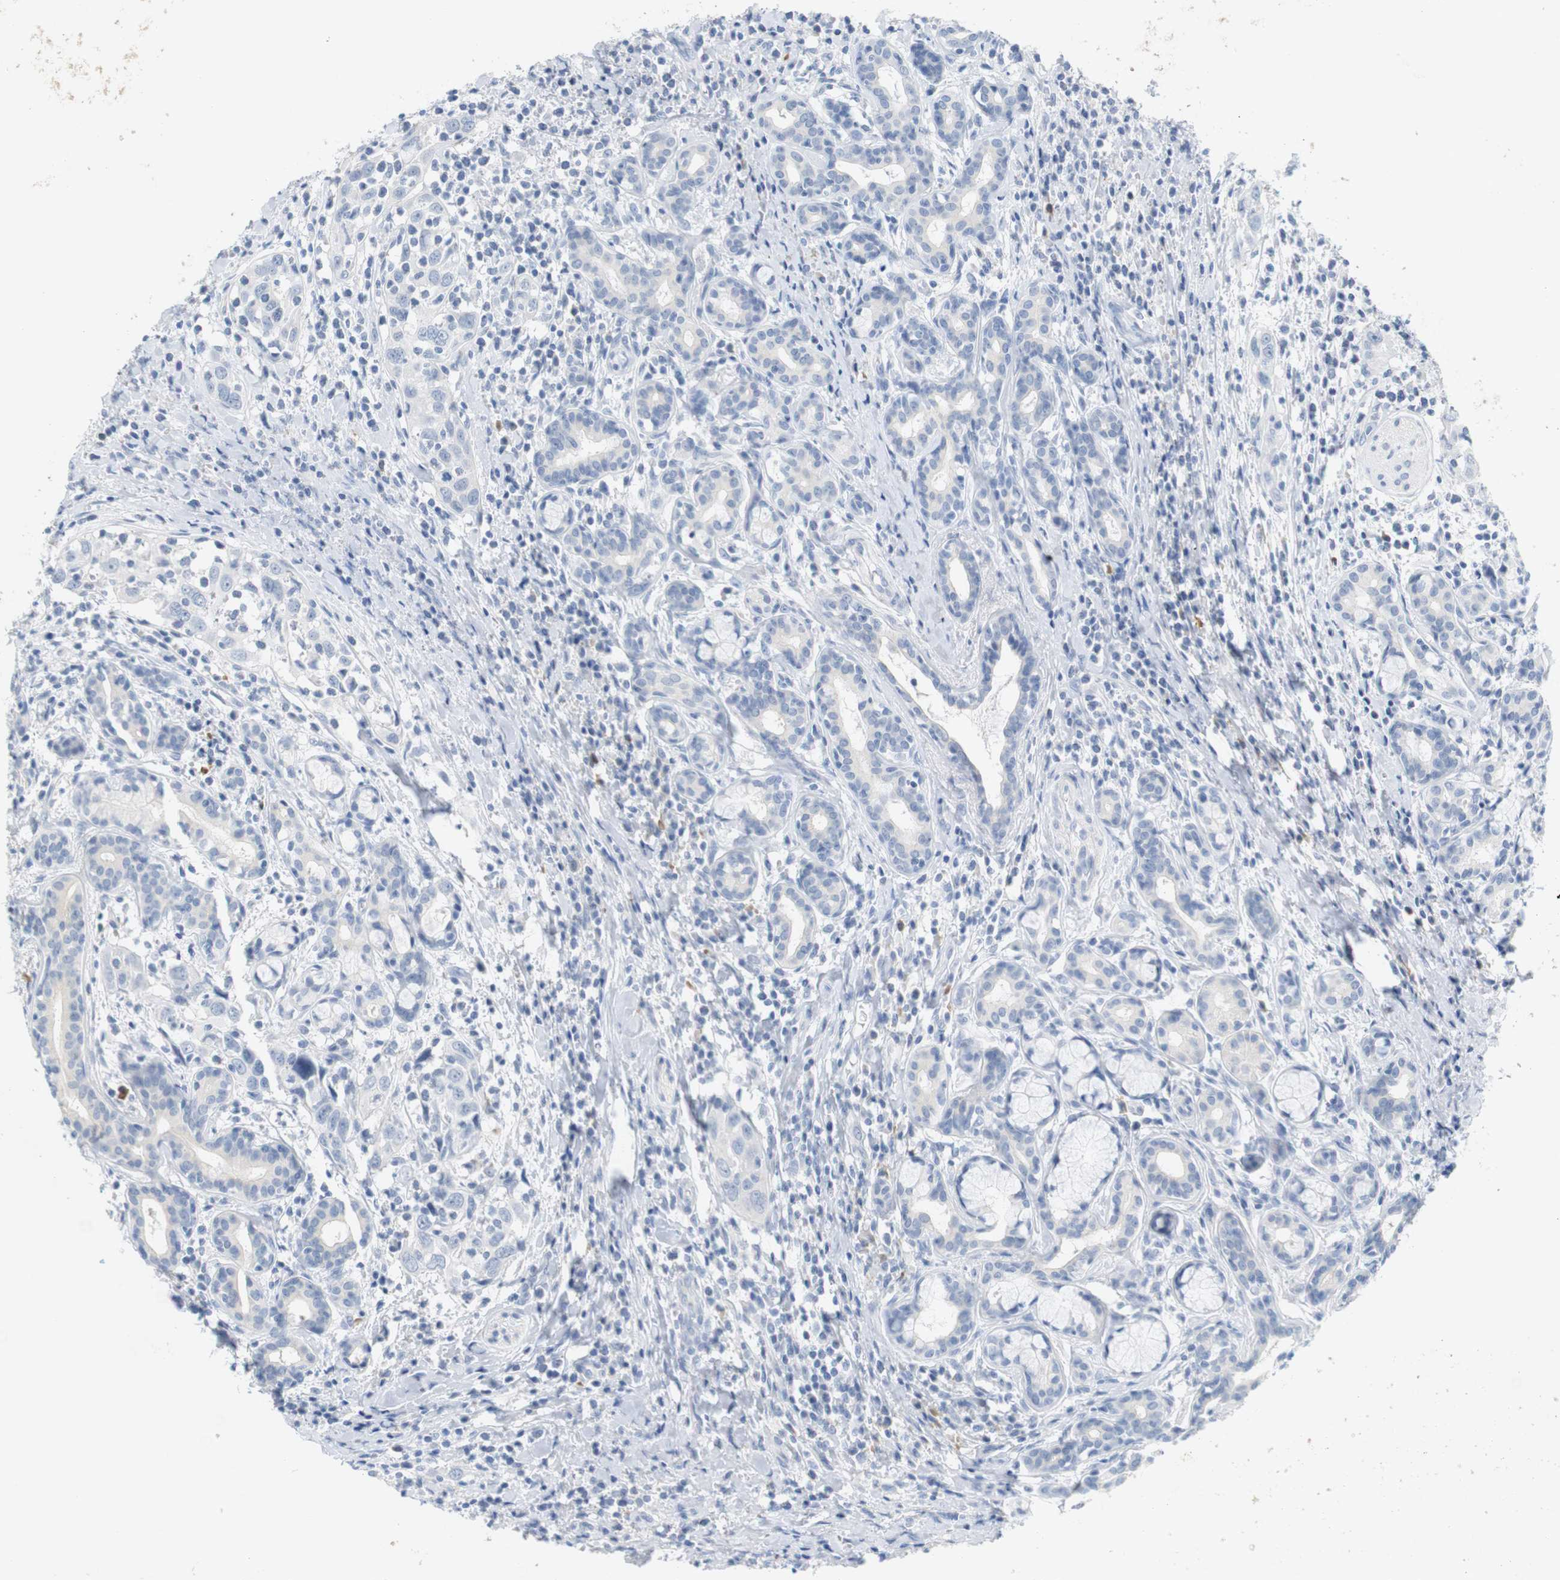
{"staining": {"intensity": "negative", "quantity": "none", "location": "none"}, "tissue": "head and neck cancer", "cell_type": "Tumor cells", "image_type": "cancer", "snomed": [{"axis": "morphology", "description": "Squamous cell carcinoma, NOS"}, {"axis": "topography", "description": "Oral tissue"}, {"axis": "topography", "description": "Head-Neck"}], "caption": "Human squamous cell carcinoma (head and neck) stained for a protein using immunohistochemistry (IHC) displays no staining in tumor cells.", "gene": "RGS9", "patient": {"sex": "female", "age": 50}}